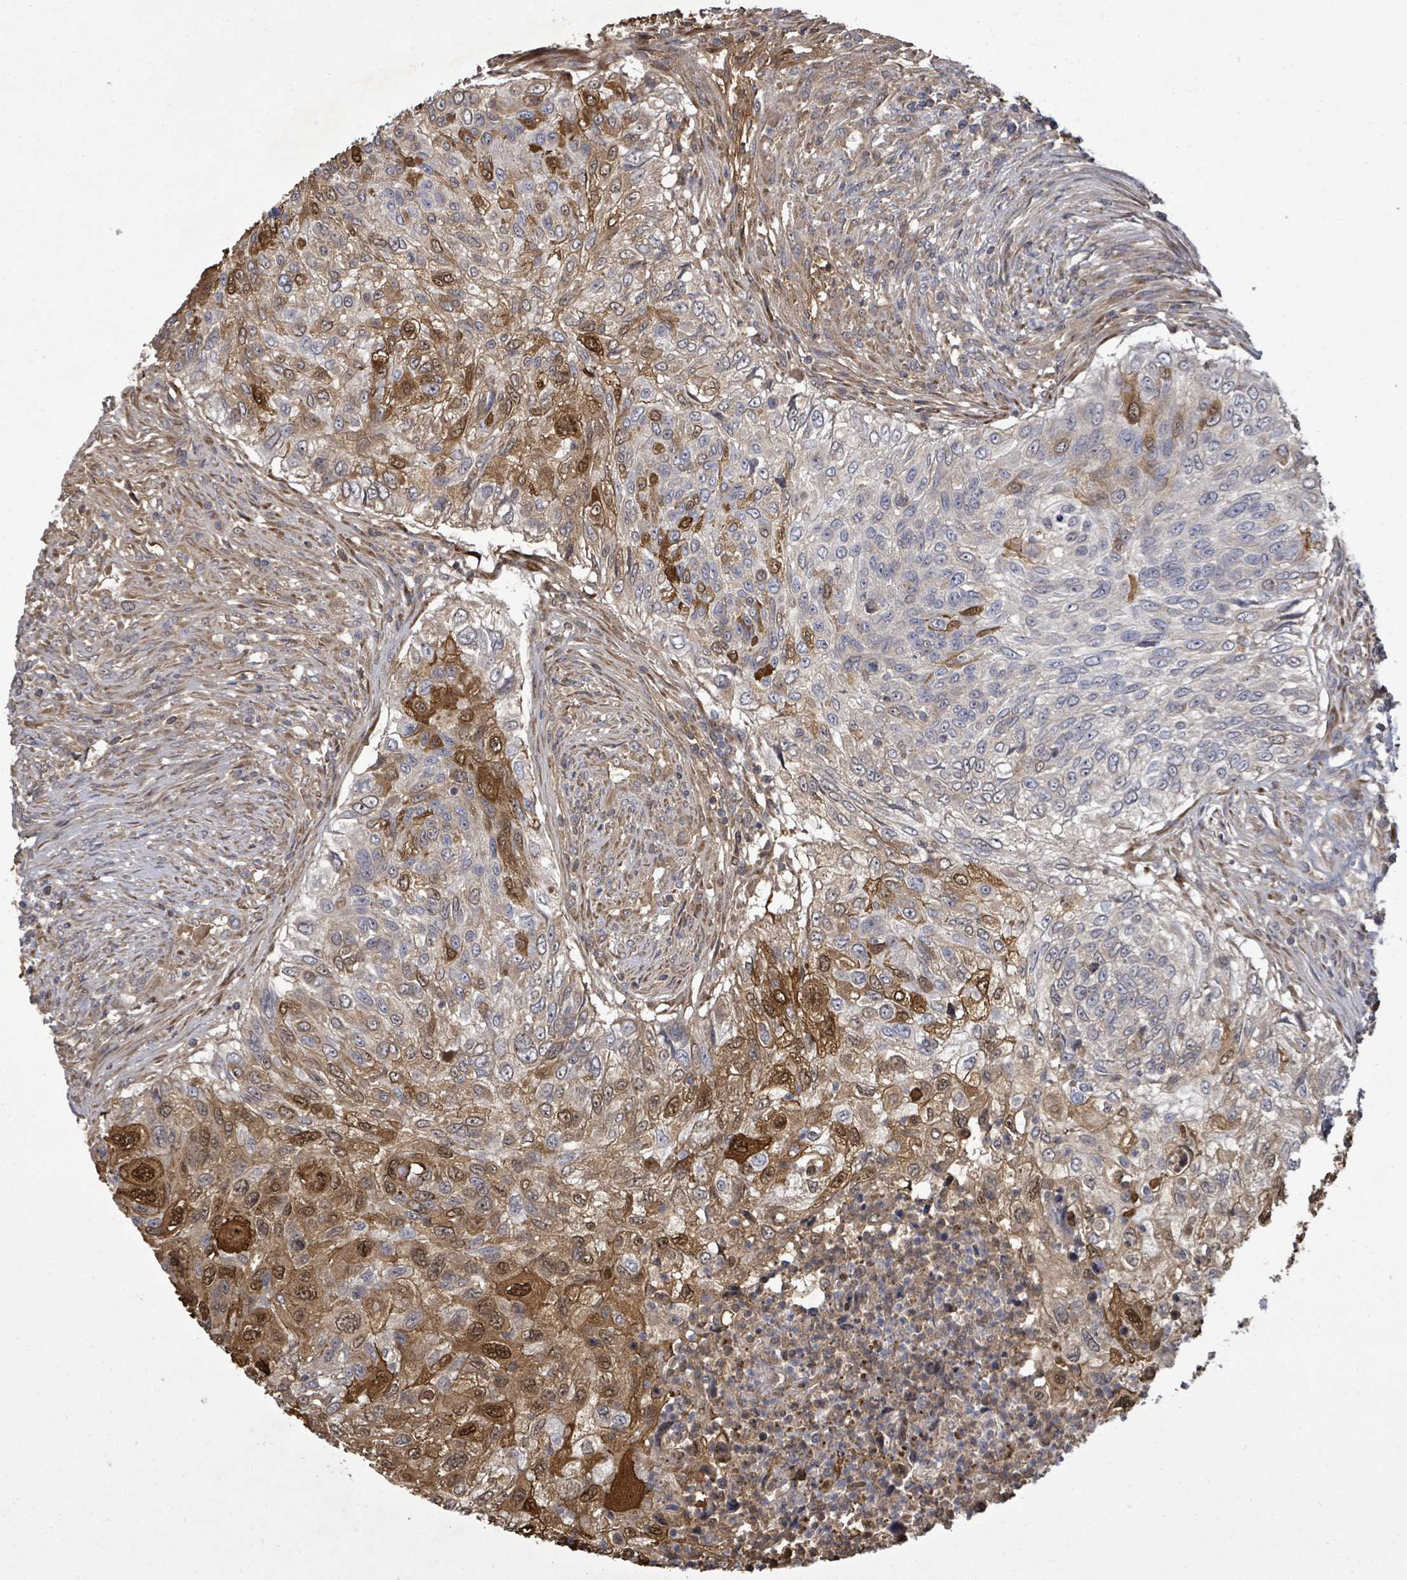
{"staining": {"intensity": "strong", "quantity": "25%-75%", "location": "cytoplasmic/membranous,nuclear"}, "tissue": "urothelial cancer", "cell_type": "Tumor cells", "image_type": "cancer", "snomed": [{"axis": "morphology", "description": "Urothelial carcinoma, High grade"}, {"axis": "topography", "description": "Urinary bladder"}], "caption": "Immunohistochemical staining of urothelial carcinoma (high-grade) shows strong cytoplasmic/membranous and nuclear protein positivity in about 25%-75% of tumor cells.", "gene": "KRTAP27-1", "patient": {"sex": "female", "age": 60}}